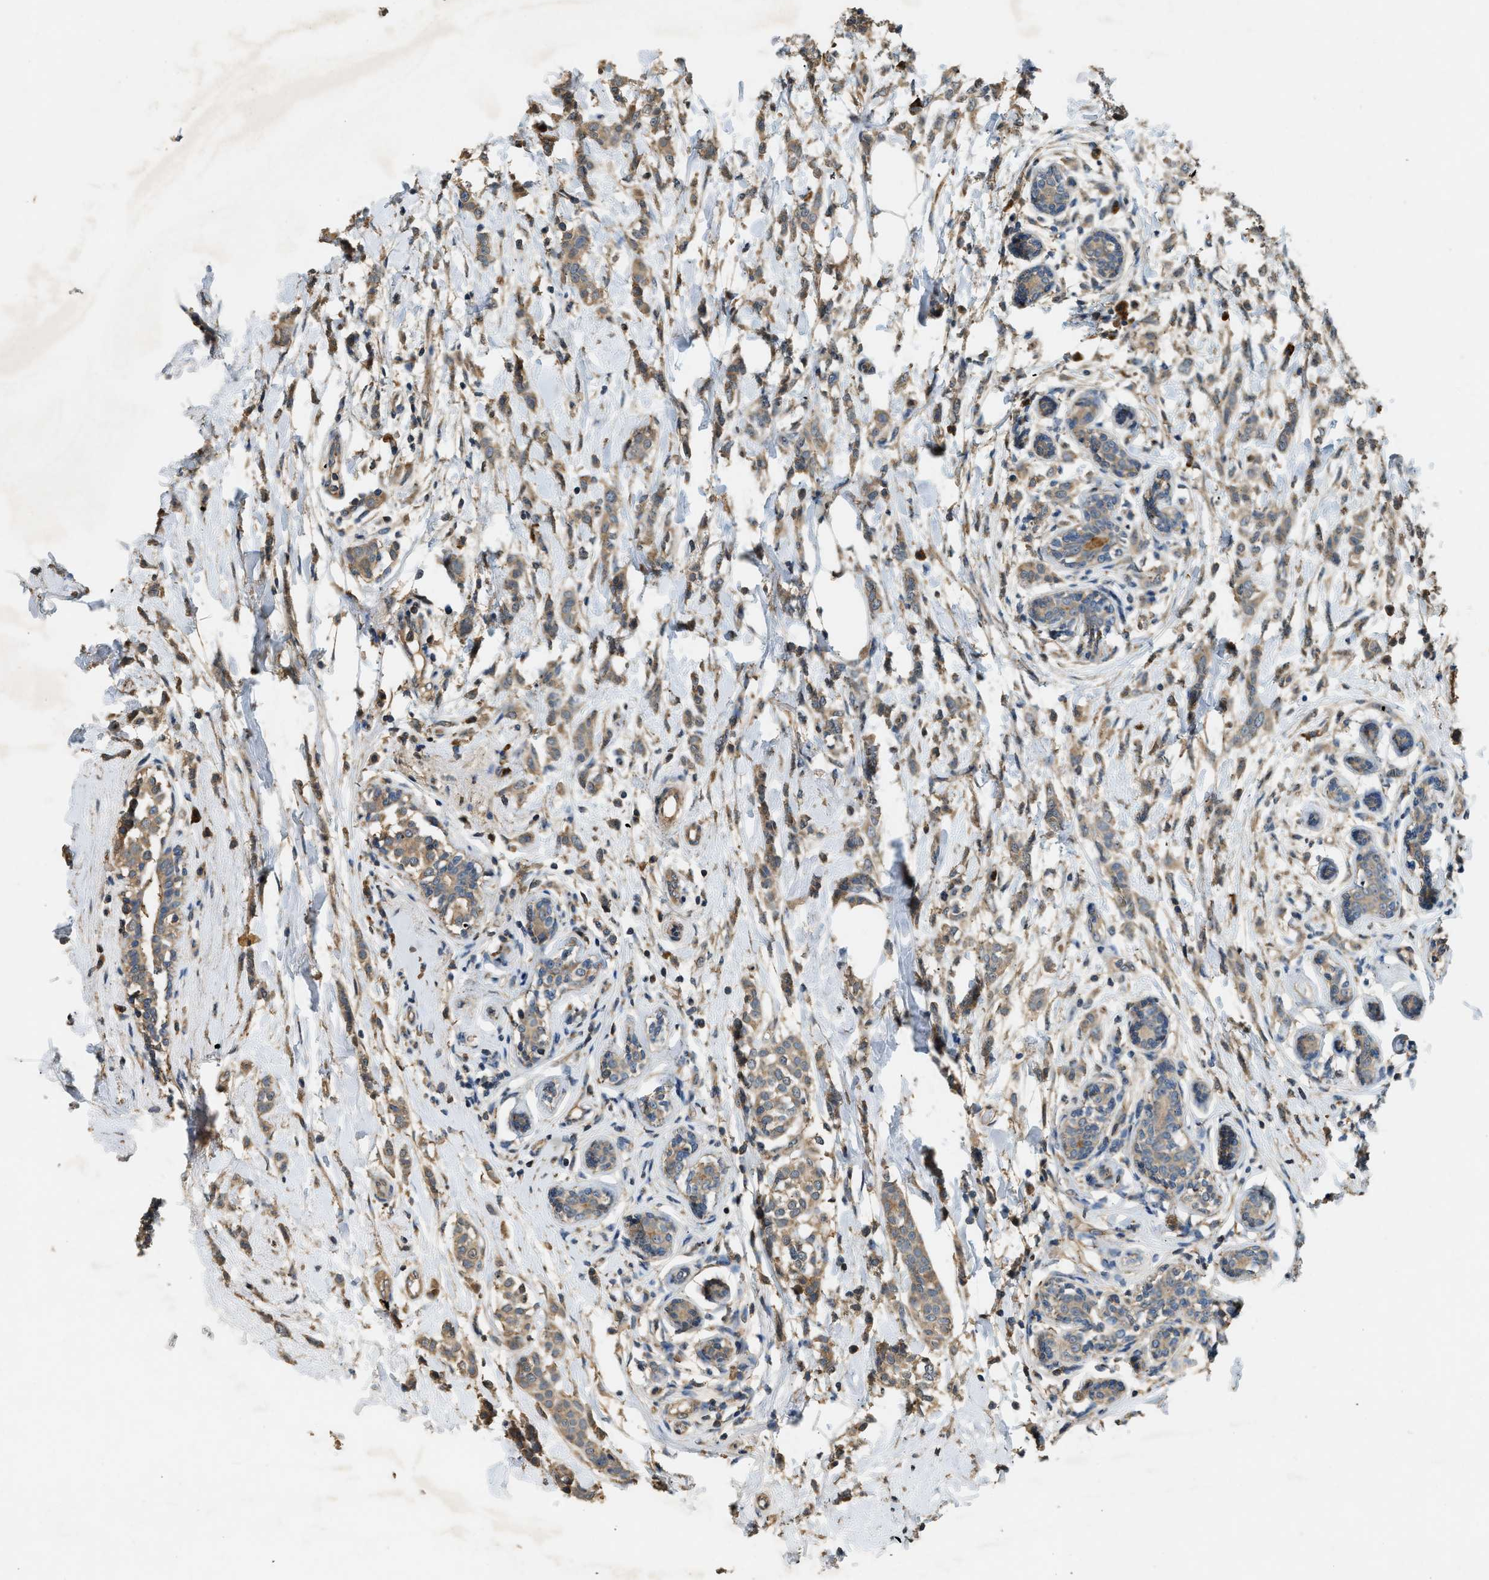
{"staining": {"intensity": "weak", "quantity": ">75%", "location": "cytoplasmic/membranous"}, "tissue": "breast cancer", "cell_type": "Tumor cells", "image_type": "cancer", "snomed": [{"axis": "morphology", "description": "Lobular carcinoma, in situ"}, {"axis": "morphology", "description": "Lobular carcinoma"}, {"axis": "topography", "description": "Breast"}], "caption": "Protein analysis of breast cancer tissue reveals weak cytoplasmic/membranous expression in approximately >75% of tumor cells.", "gene": "CFLAR", "patient": {"sex": "female", "age": 41}}